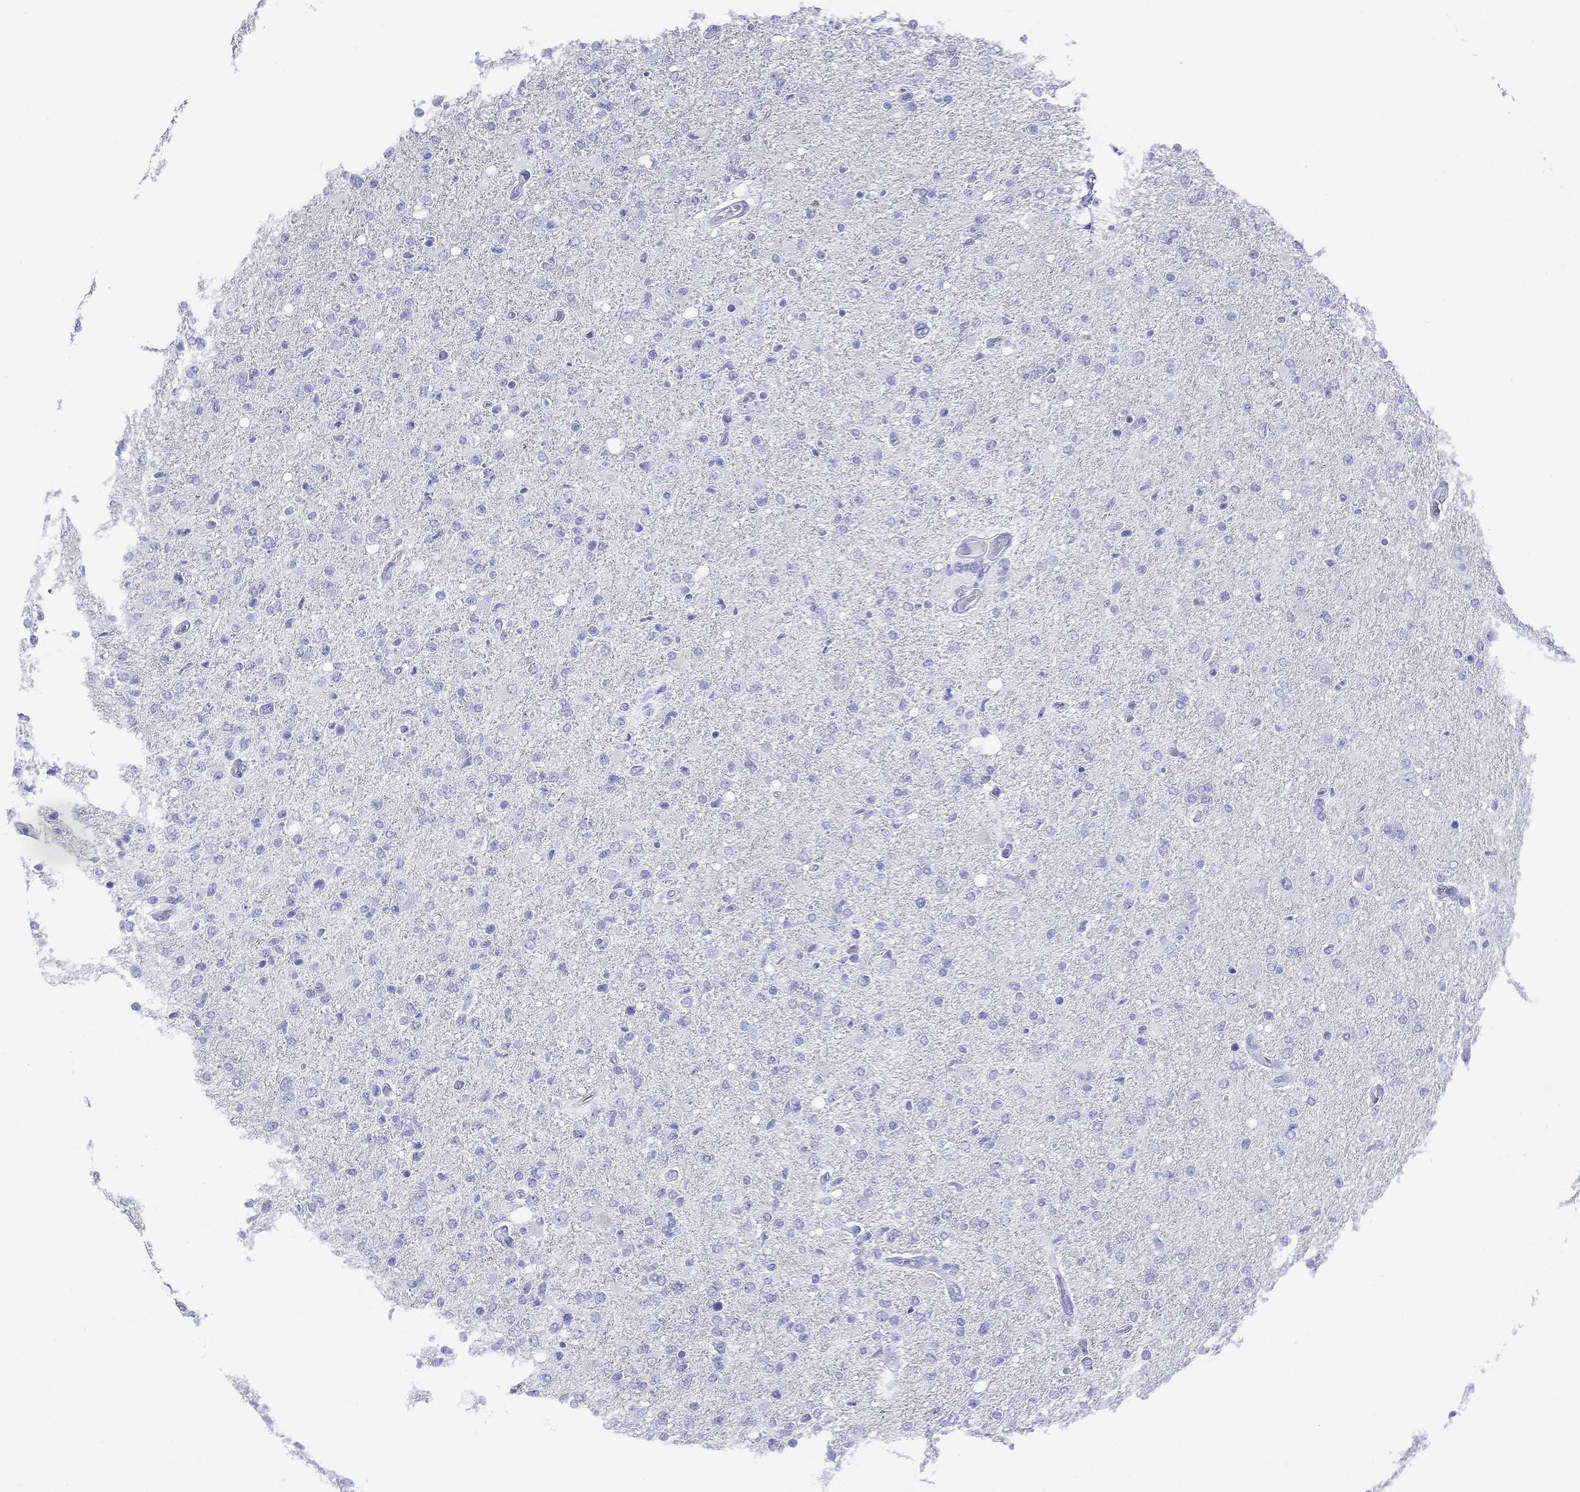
{"staining": {"intensity": "negative", "quantity": "none", "location": "none"}, "tissue": "glioma", "cell_type": "Tumor cells", "image_type": "cancer", "snomed": [{"axis": "morphology", "description": "Glioma, malignant, High grade"}, {"axis": "topography", "description": "Cerebral cortex"}], "caption": "Tumor cells show no significant expression in malignant high-grade glioma.", "gene": "ETNPPL", "patient": {"sex": "male", "age": 70}}